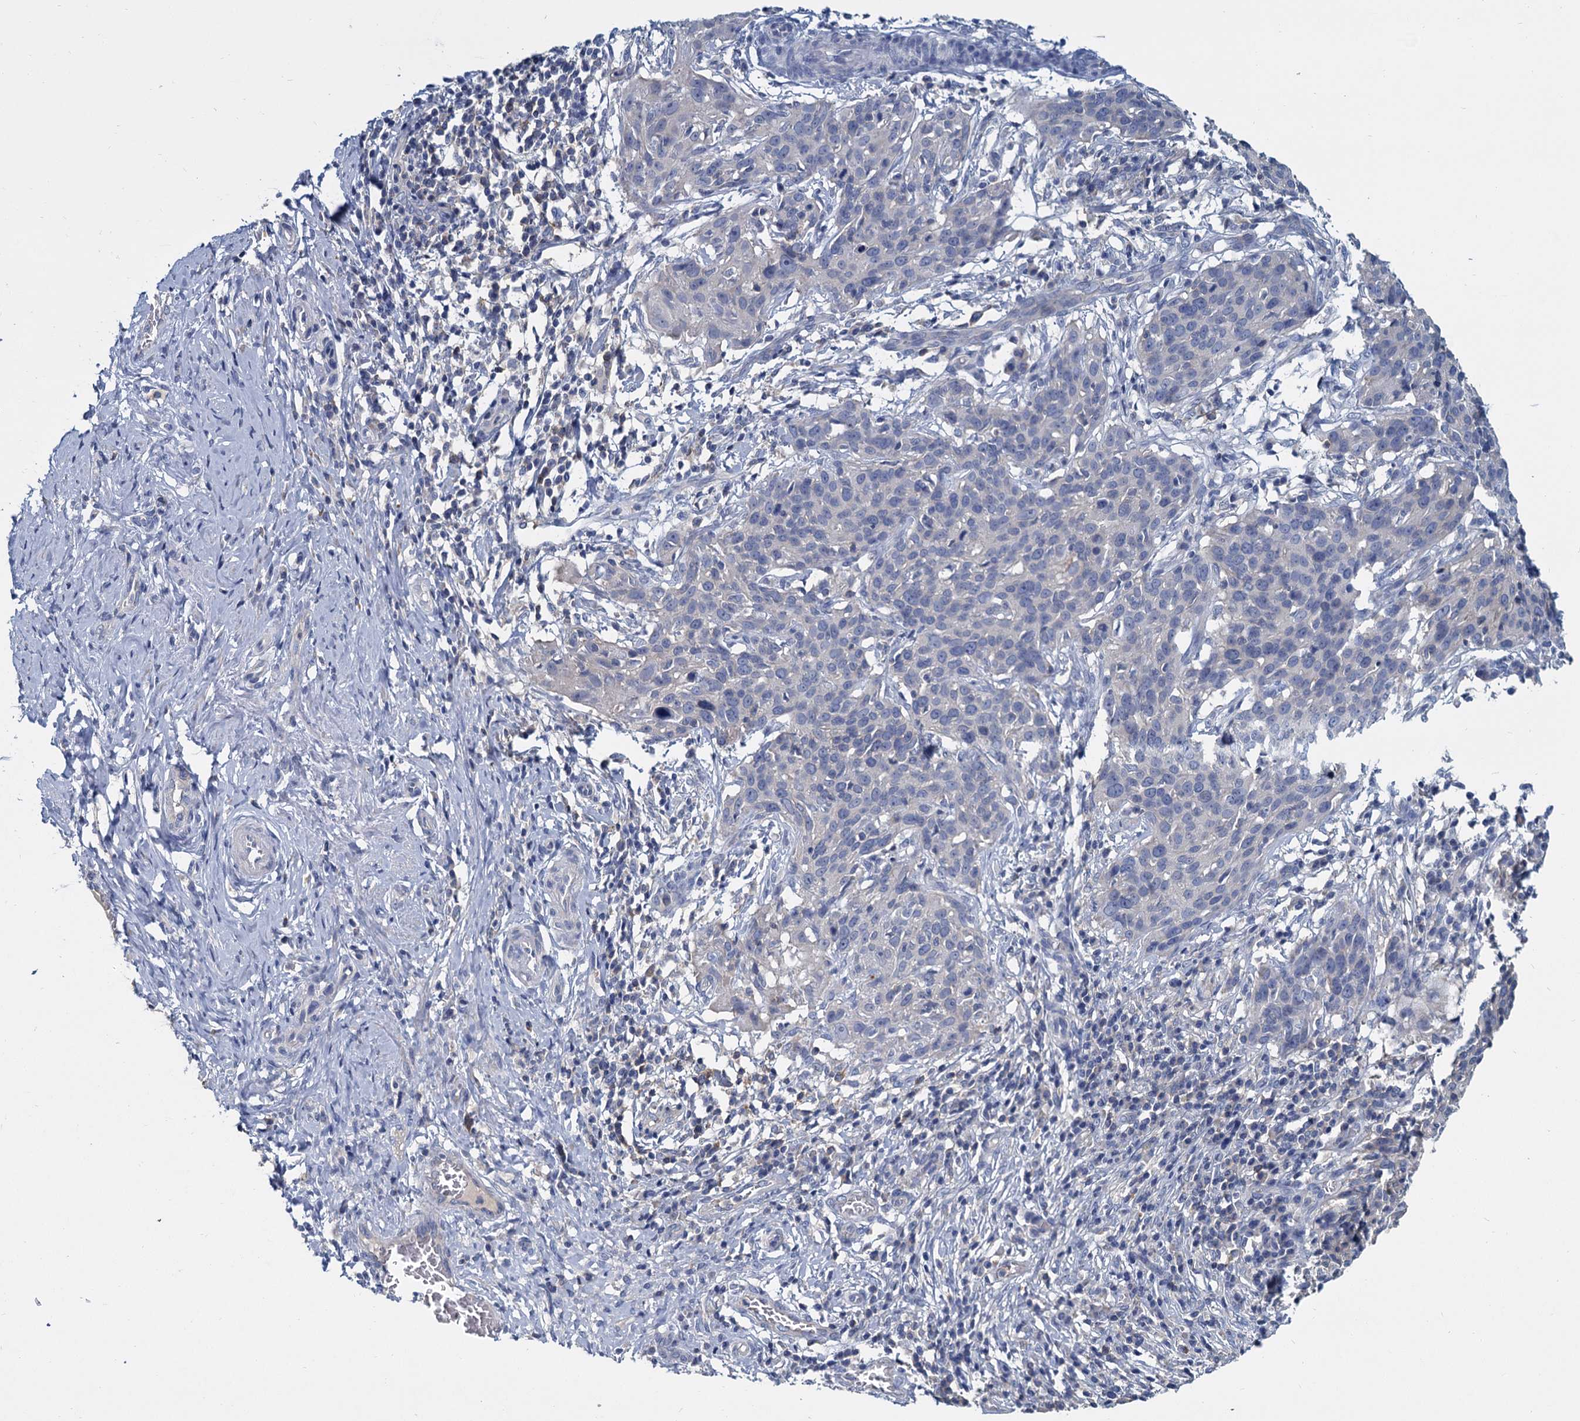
{"staining": {"intensity": "negative", "quantity": "none", "location": "none"}, "tissue": "cervical cancer", "cell_type": "Tumor cells", "image_type": "cancer", "snomed": [{"axis": "morphology", "description": "Squamous cell carcinoma, NOS"}, {"axis": "topography", "description": "Cervix"}], "caption": "Image shows no protein expression in tumor cells of squamous cell carcinoma (cervical) tissue.", "gene": "ACSM3", "patient": {"sex": "female", "age": 50}}